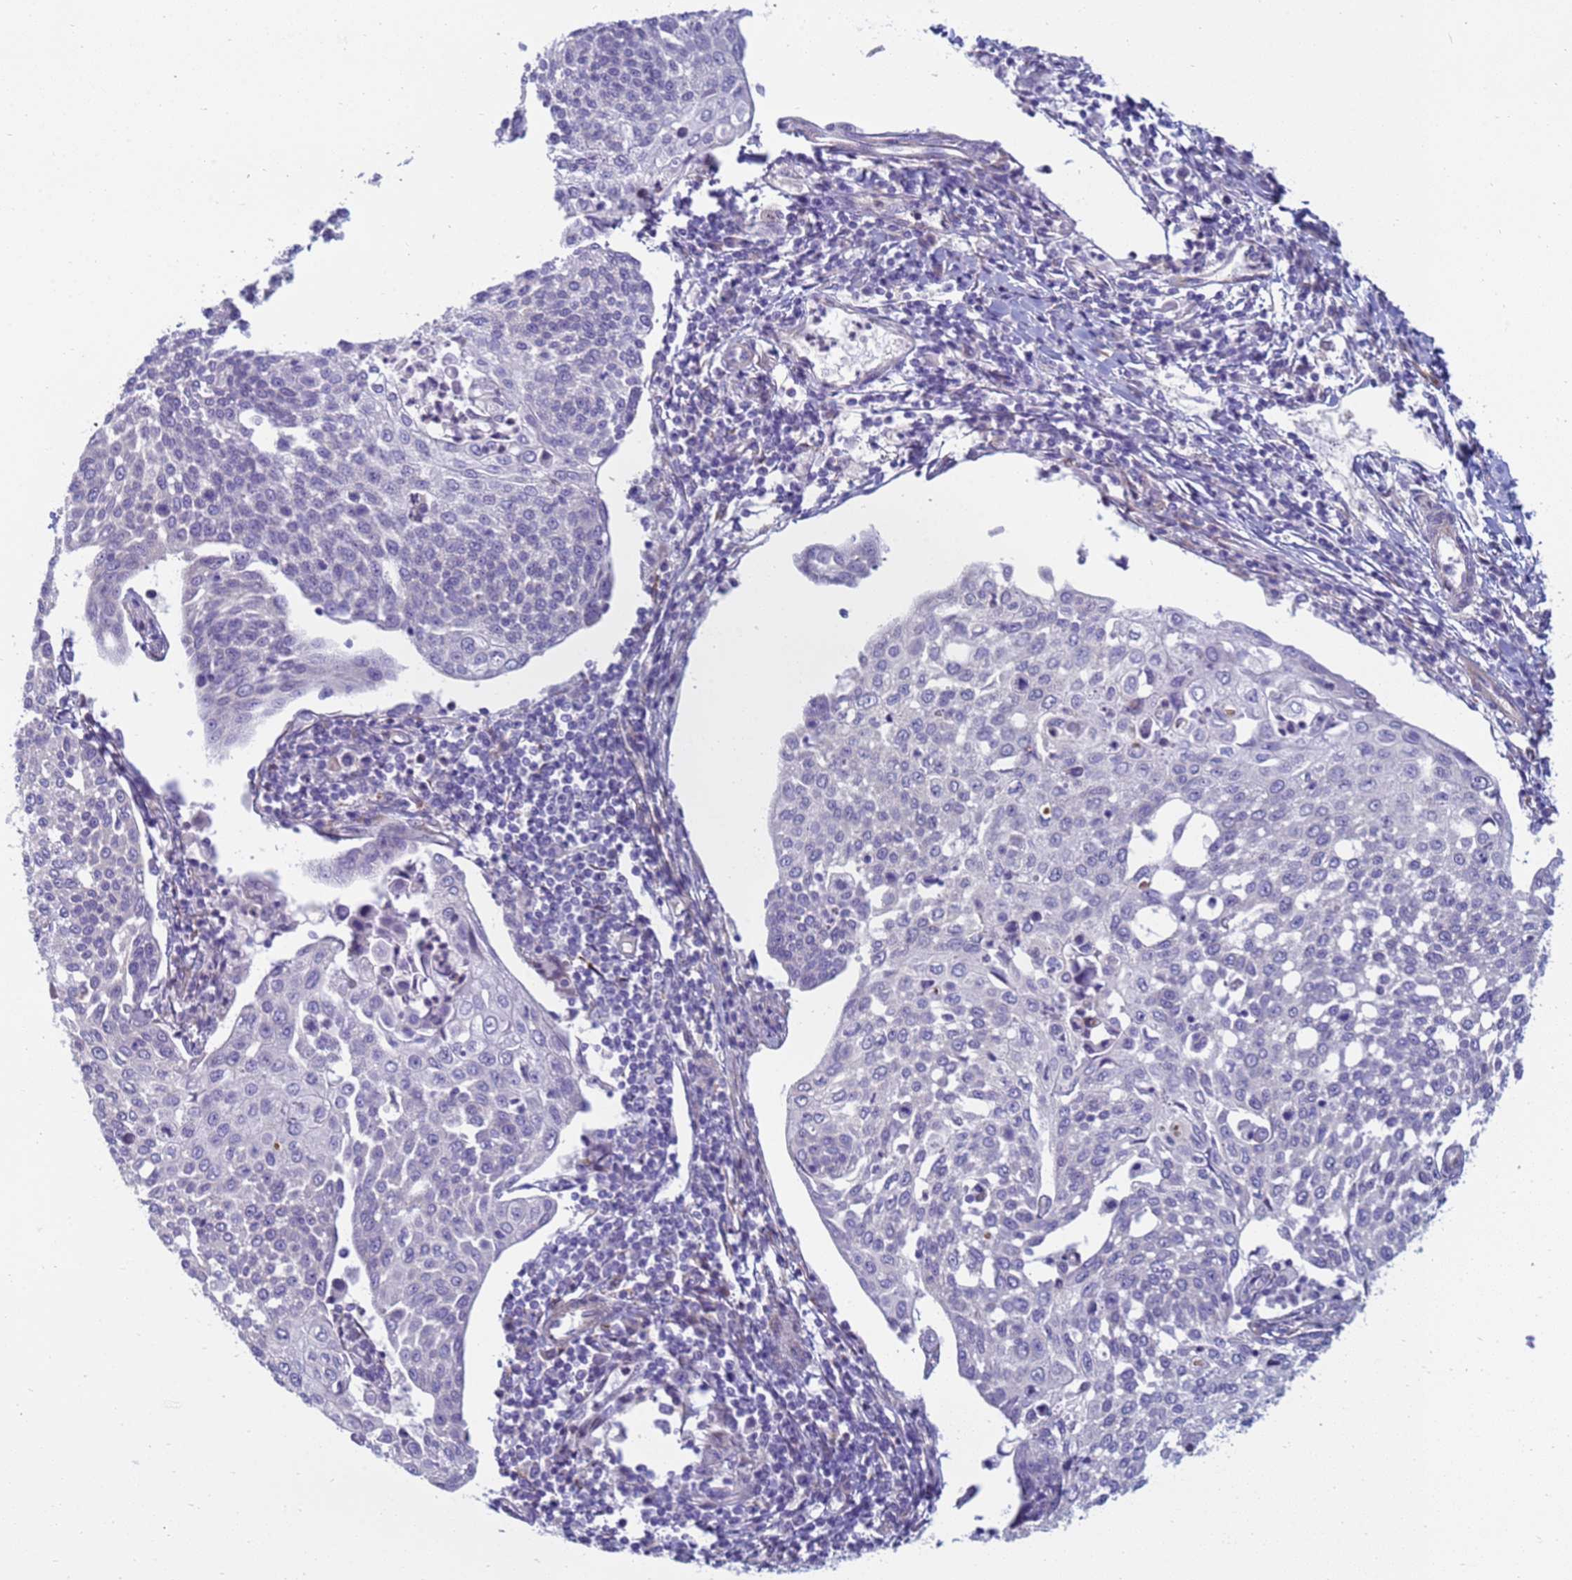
{"staining": {"intensity": "negative", "quantity": "none", "location": "none"}, "tissue": "cervical cancer", "cell_type": "Tumor cells", "image_type": "cancer", "snomed": [{"axis": "morphology", "description": "Squamous cell carcinoma, NOS"}, {"axis": "topography", "description": "Cervix"}], "caption": "Cervical cancer was stained to show a protein in brown. There is no significant expression in tumor cells.", "gene": "TRPC6", "patient": {"sex": "female", "age": 34}}